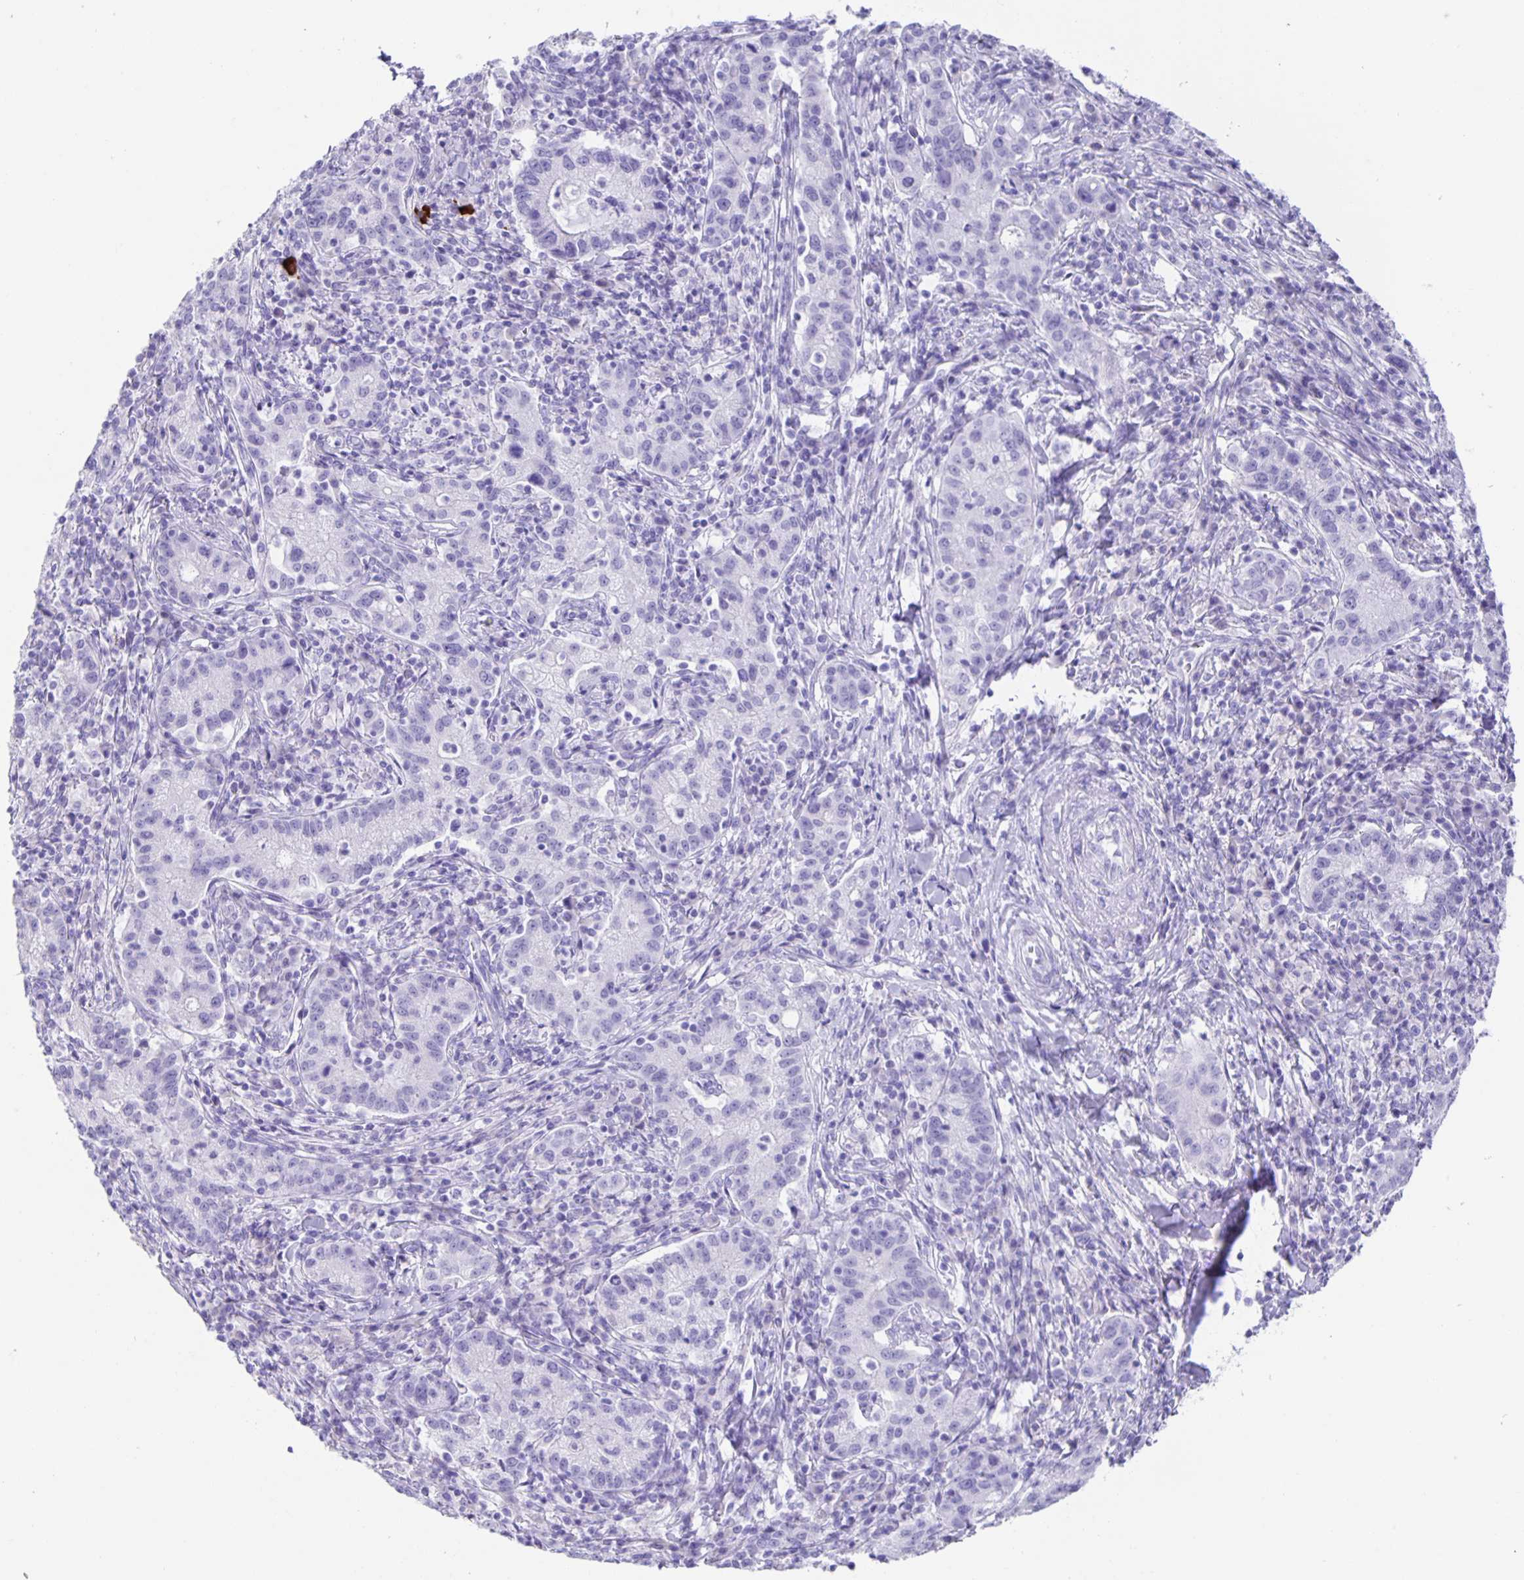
{"staining": {"intensity": "negative", "quantity": "none", "location": "none"}, "tissue": "cervical cancer", "cell_type": "Tumor cells", "image_type": "cancer", "snomed": [{"axis": "morphology", "description": "Normal tissue, NOS"}, {"axis": "morphology", "description": "Adenocarcinoma, NOS"}, {"axis": "topography", "description": "Cervix"}], "caption": "IHC image of cervical cancer stained for a protein (brown), which exhibits no staining in tumor cells.", "gene": "GUCA2A", "patient": {"sex": "female", "age": 44}}